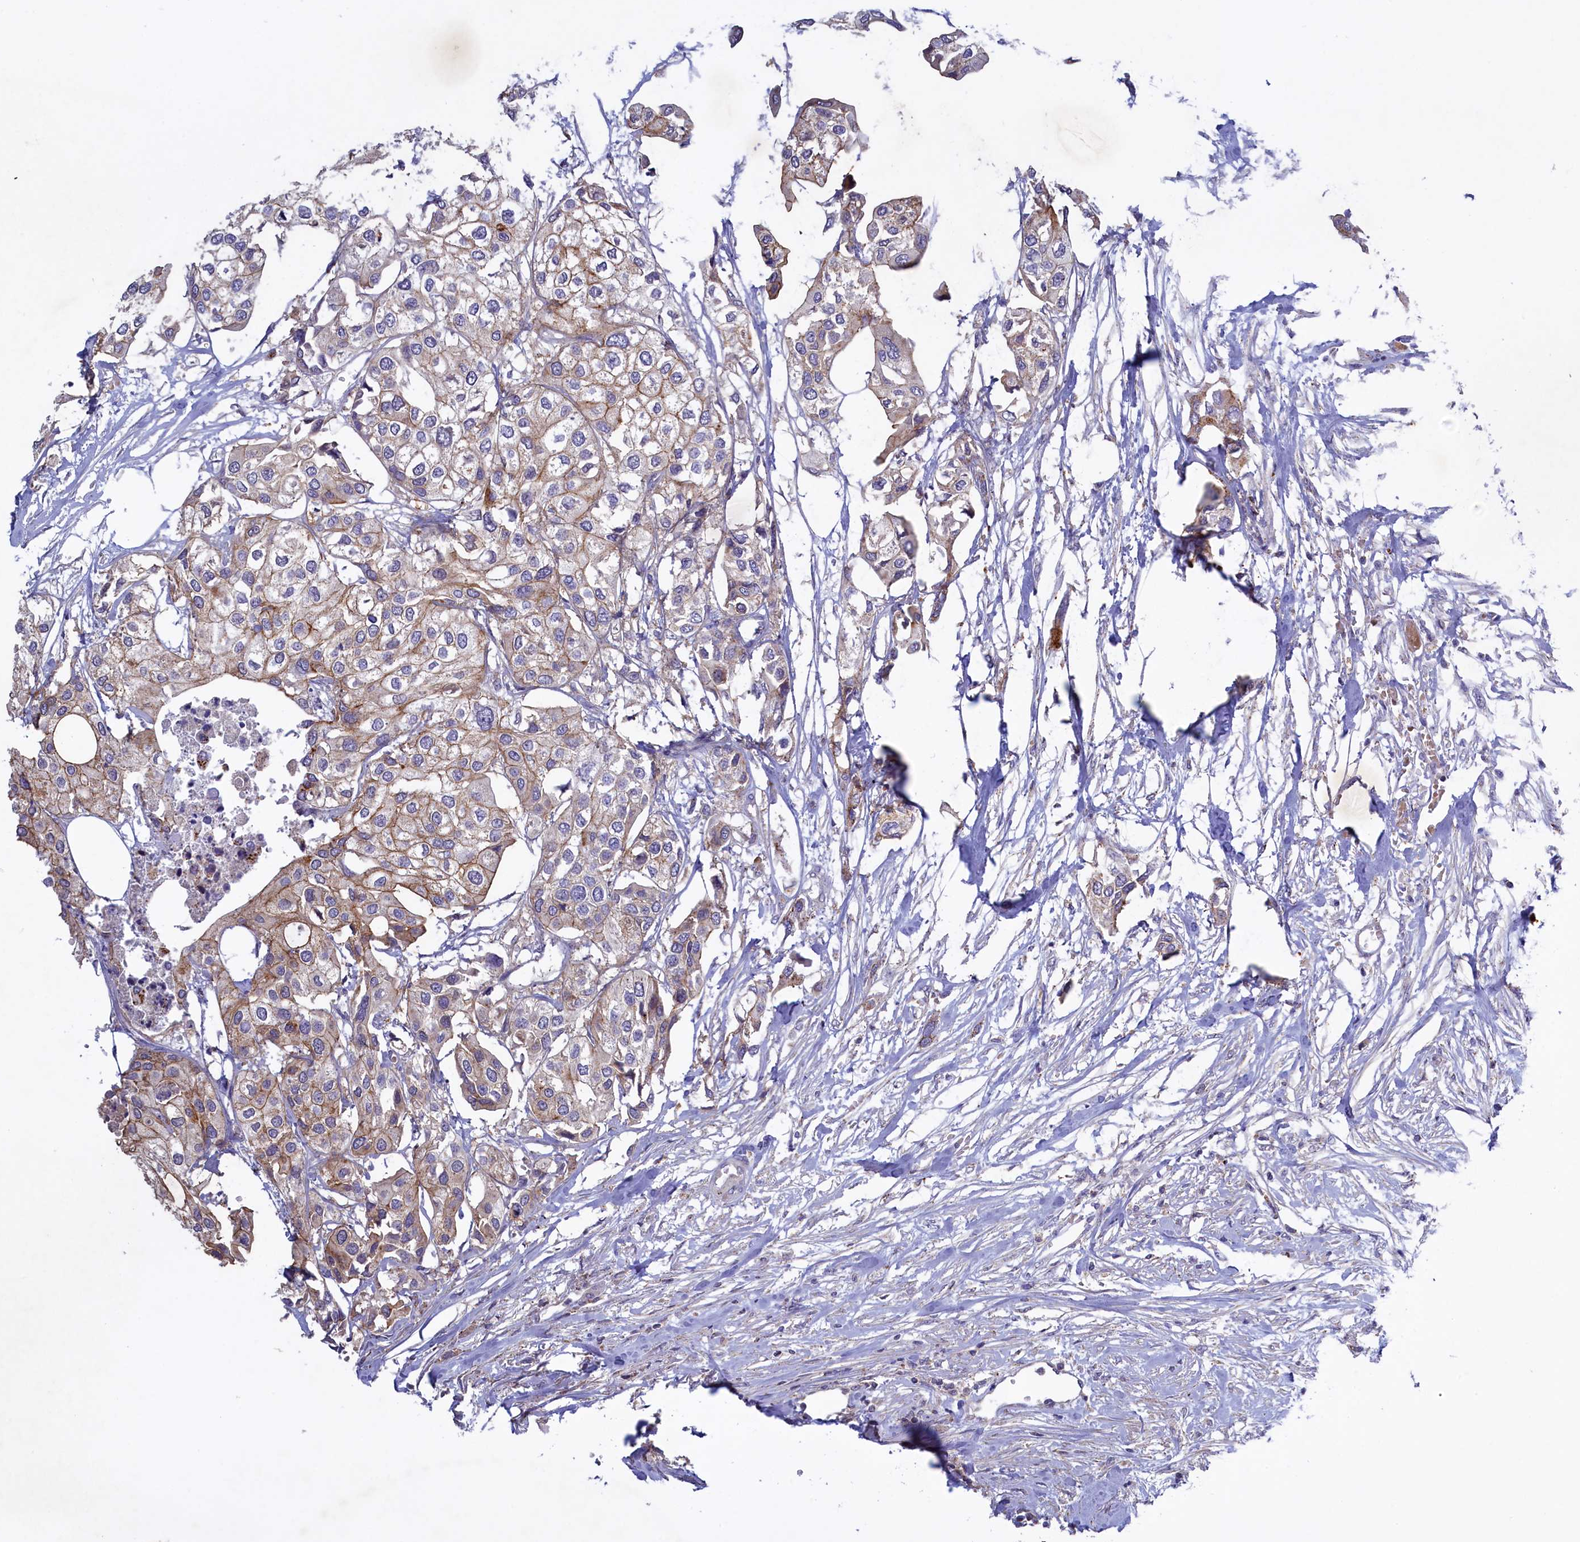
{"staining": {"intensity": "weak", "quantity": "<25%", "location": "cytoplasmic/membranous"}, "tissue": "urothelial cancer", "cell_type": "Tumor cells", "image_type": "cancer", "snomed": [{"axis": "morphology", "description": "Urothelial carcinoma, High grade"}, {"axis": "topography", "description": "Urinary bladder"}], "caption": "There is no significant staining in tumor cells of high-grade urothelial carcinoma.", "gene": "HYKK", "patient": {"sex": "male", "age": 64}}